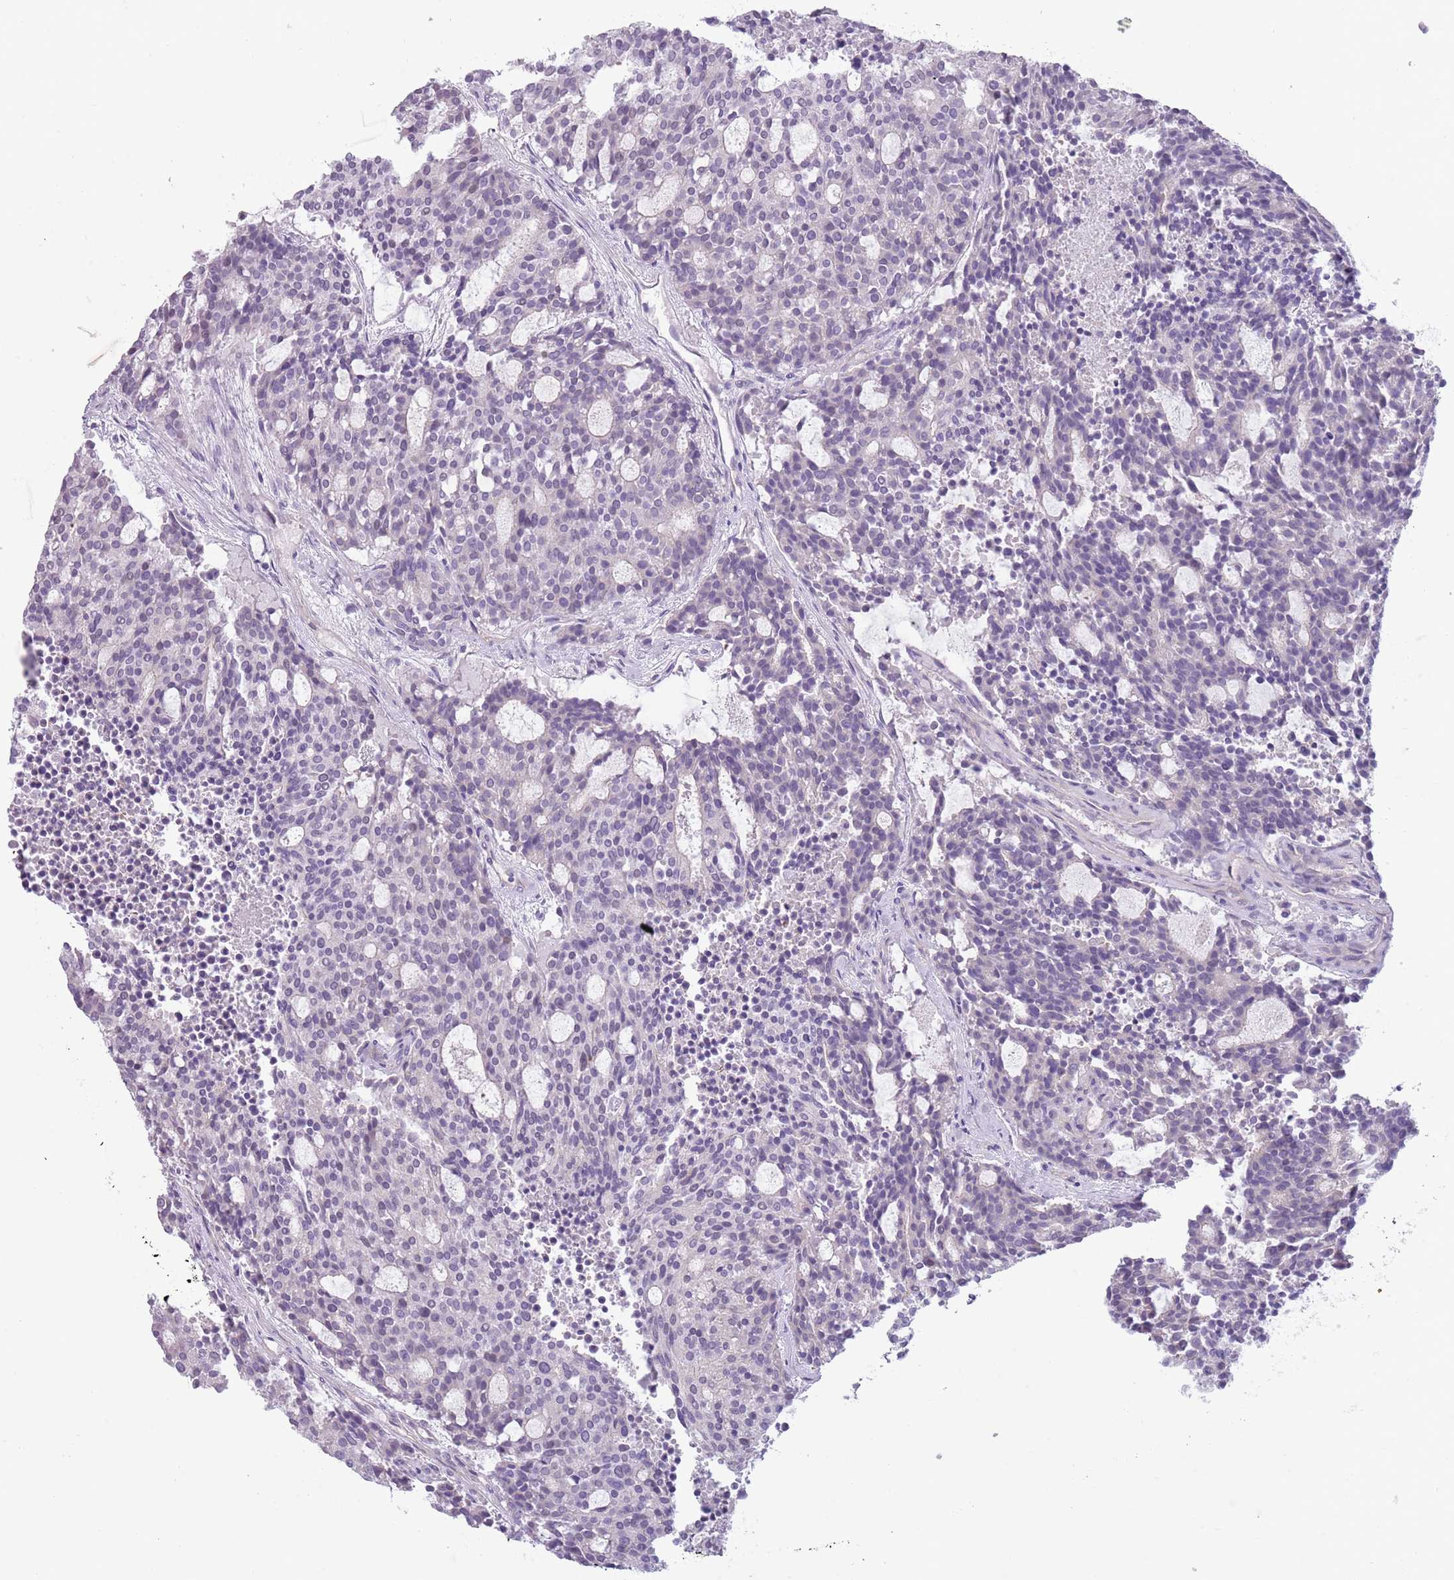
{"staining": {"intensity": "negative", "quantity": "none", "location": "none"}, "tissue": "carcinoid", "cell_type": "Tumor cells", "image_type": "cancer", "snomed": [{"axis": "morphology", "description": "Carcinoid, malignant, NOS"}, {"axis": "topography", "description": "Pancreas"}], "caption": "Image shows no protein staining in tumor cells of malignant carcinoid tissue.", "gene": "RFX2", "patient": {"sex": "female", "age": 54}}